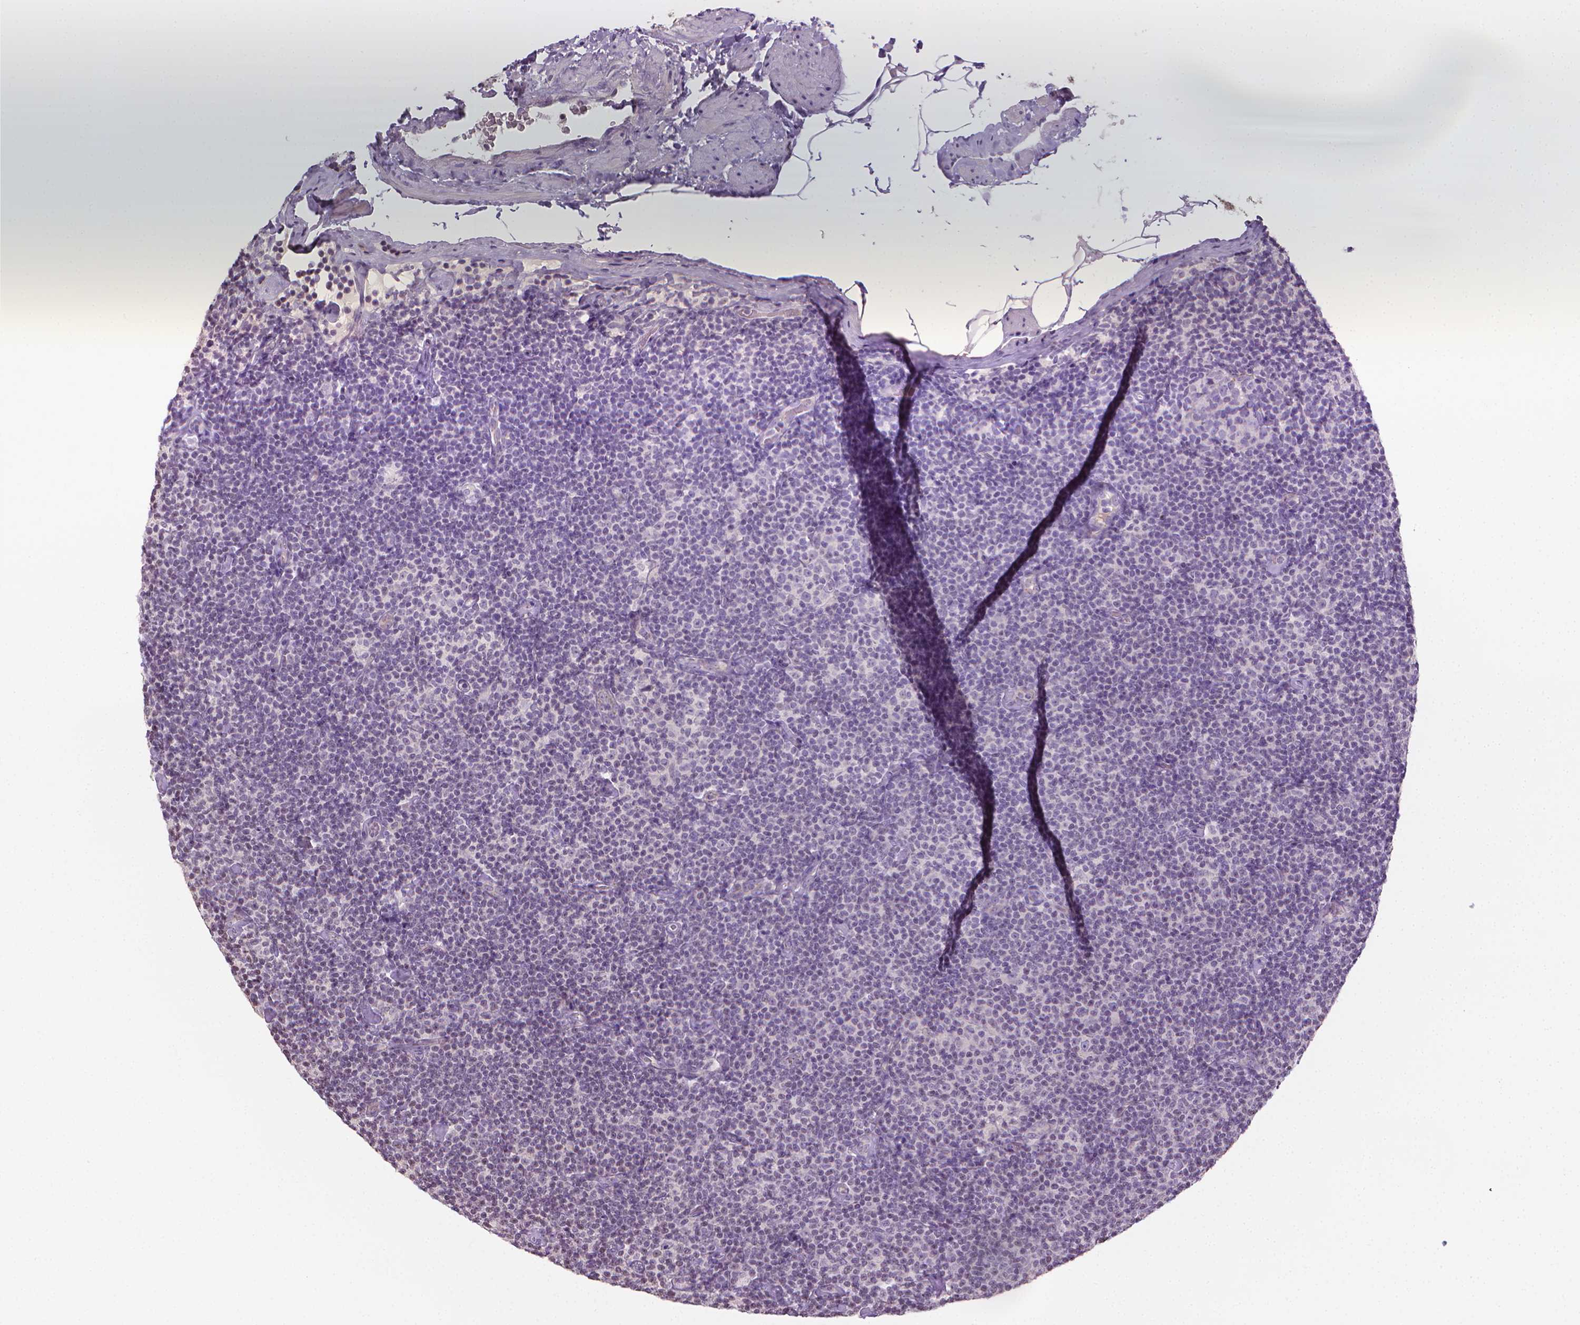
{"staining": {"intensity": "negative", "quantity": "none", "location": "none"}, "tissue": "lymphoma", "cell_type": "Tumor cells", "image_type": "cancer", "snomed": [{"axis": "morphology", "description": "Malignant lymphoma, non-Hodgkin's type, Low grade"}, {"axis": "topography", "description": "Lymph node"}], "caption": "This is an IHC micrograph of human malignant lymphoma, non-Hodgkin's type (low-grade). There is no expression in tumor cells.", "gene": "NCAN", "patient": {"sex": "male", "age": 81}}